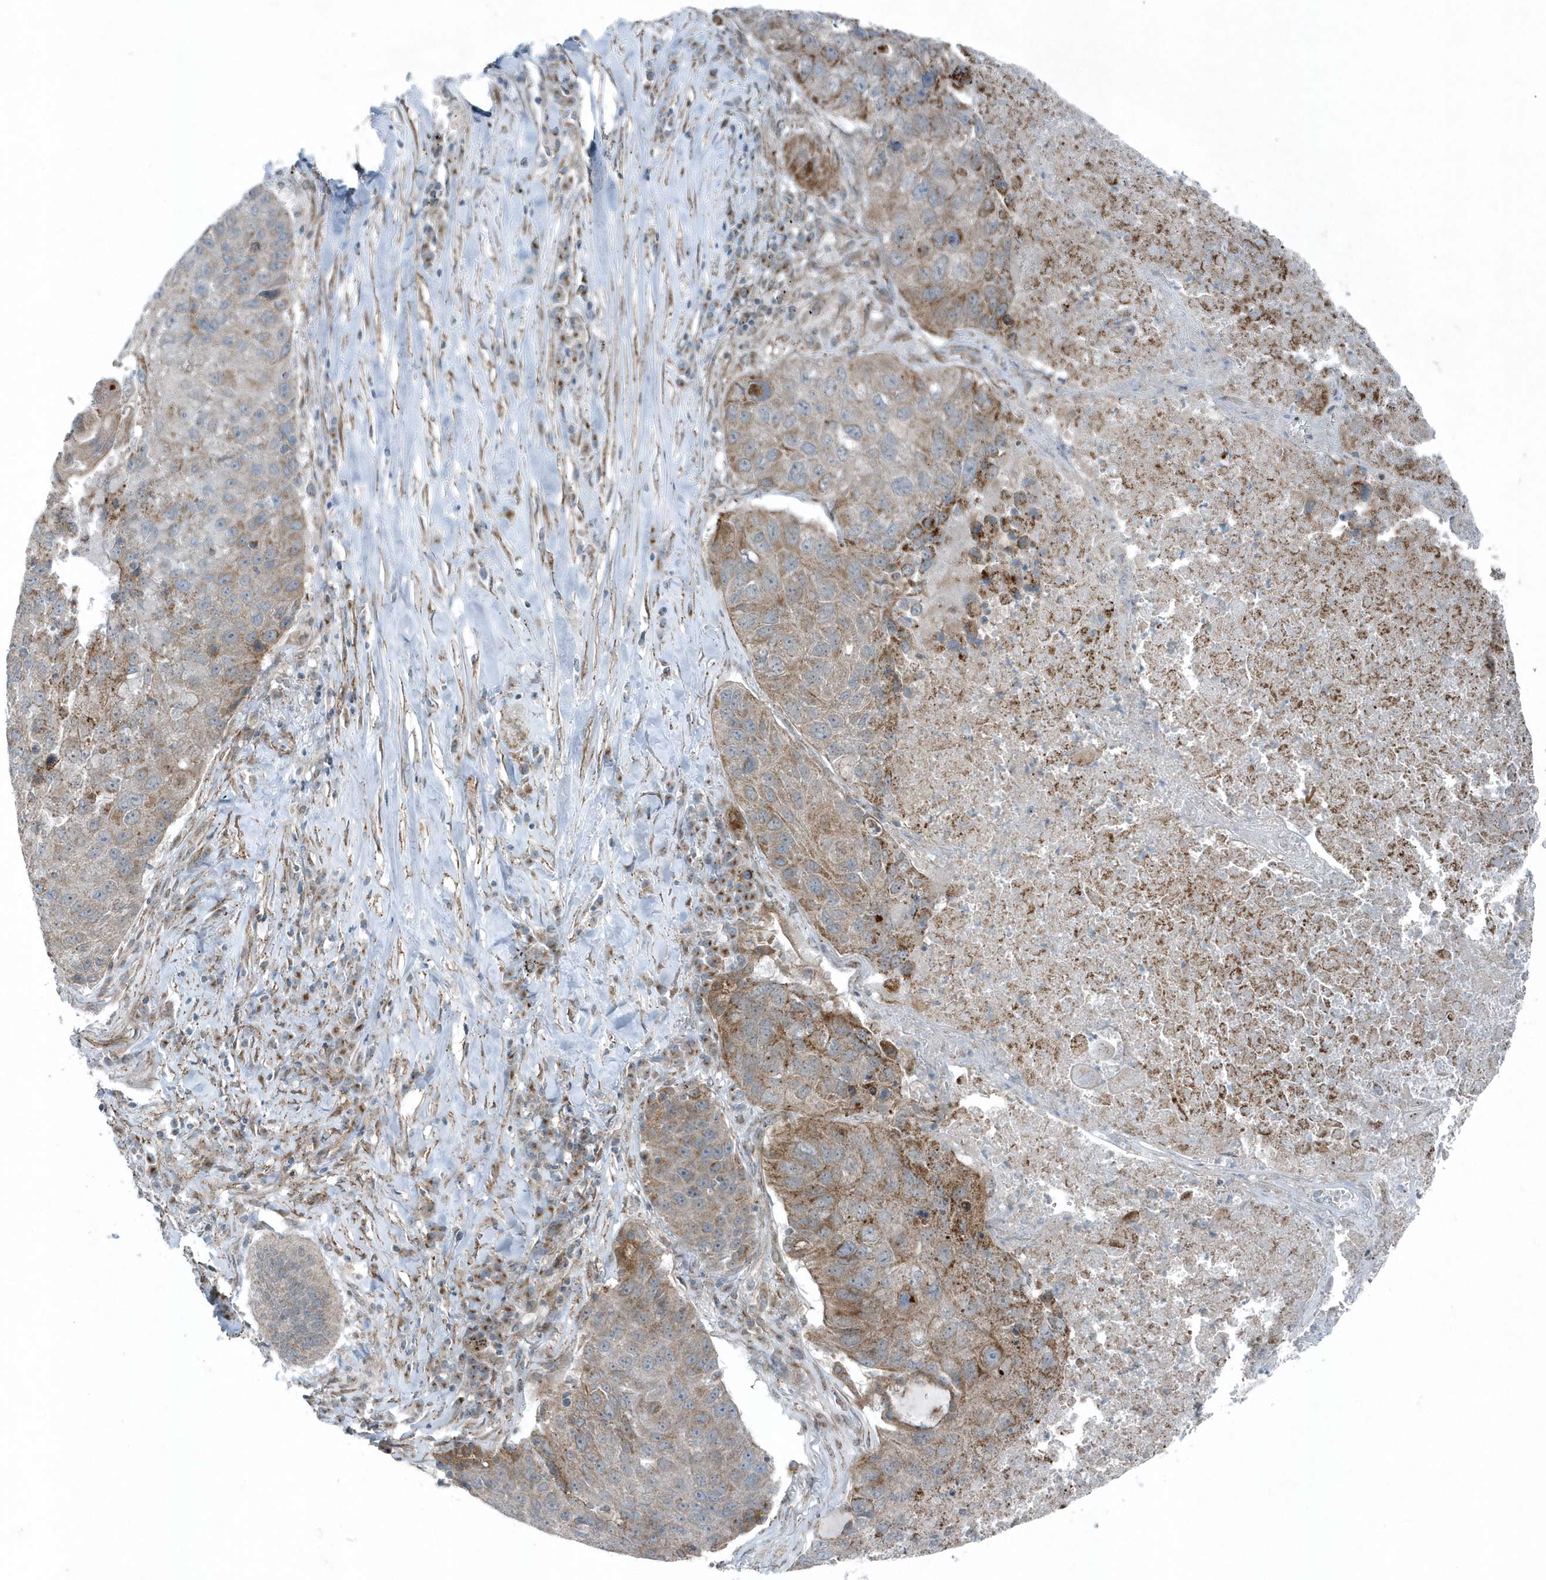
{"staining": {"intensity": "moderate", "quantity": "<25%", "location": "cytoplasmic/membranous"}, "tissue": "lung cancer", "cell_type": "Tumor cells", "image_type": "cancer", "snomed": [{"axis": "morphology", "description": "Squamous cell carcinoma, NOS"}, {"axis": "topography", "description": "Lung"}], "caption": "Tumor cells demonstrate low levels of moderate cytoplasmic/membranous staining in about <25% of cells in human lung cancer (squamous cell carcinoma).", "gene": "GCC2", "patient": {"sex": "male", "age": 61}}